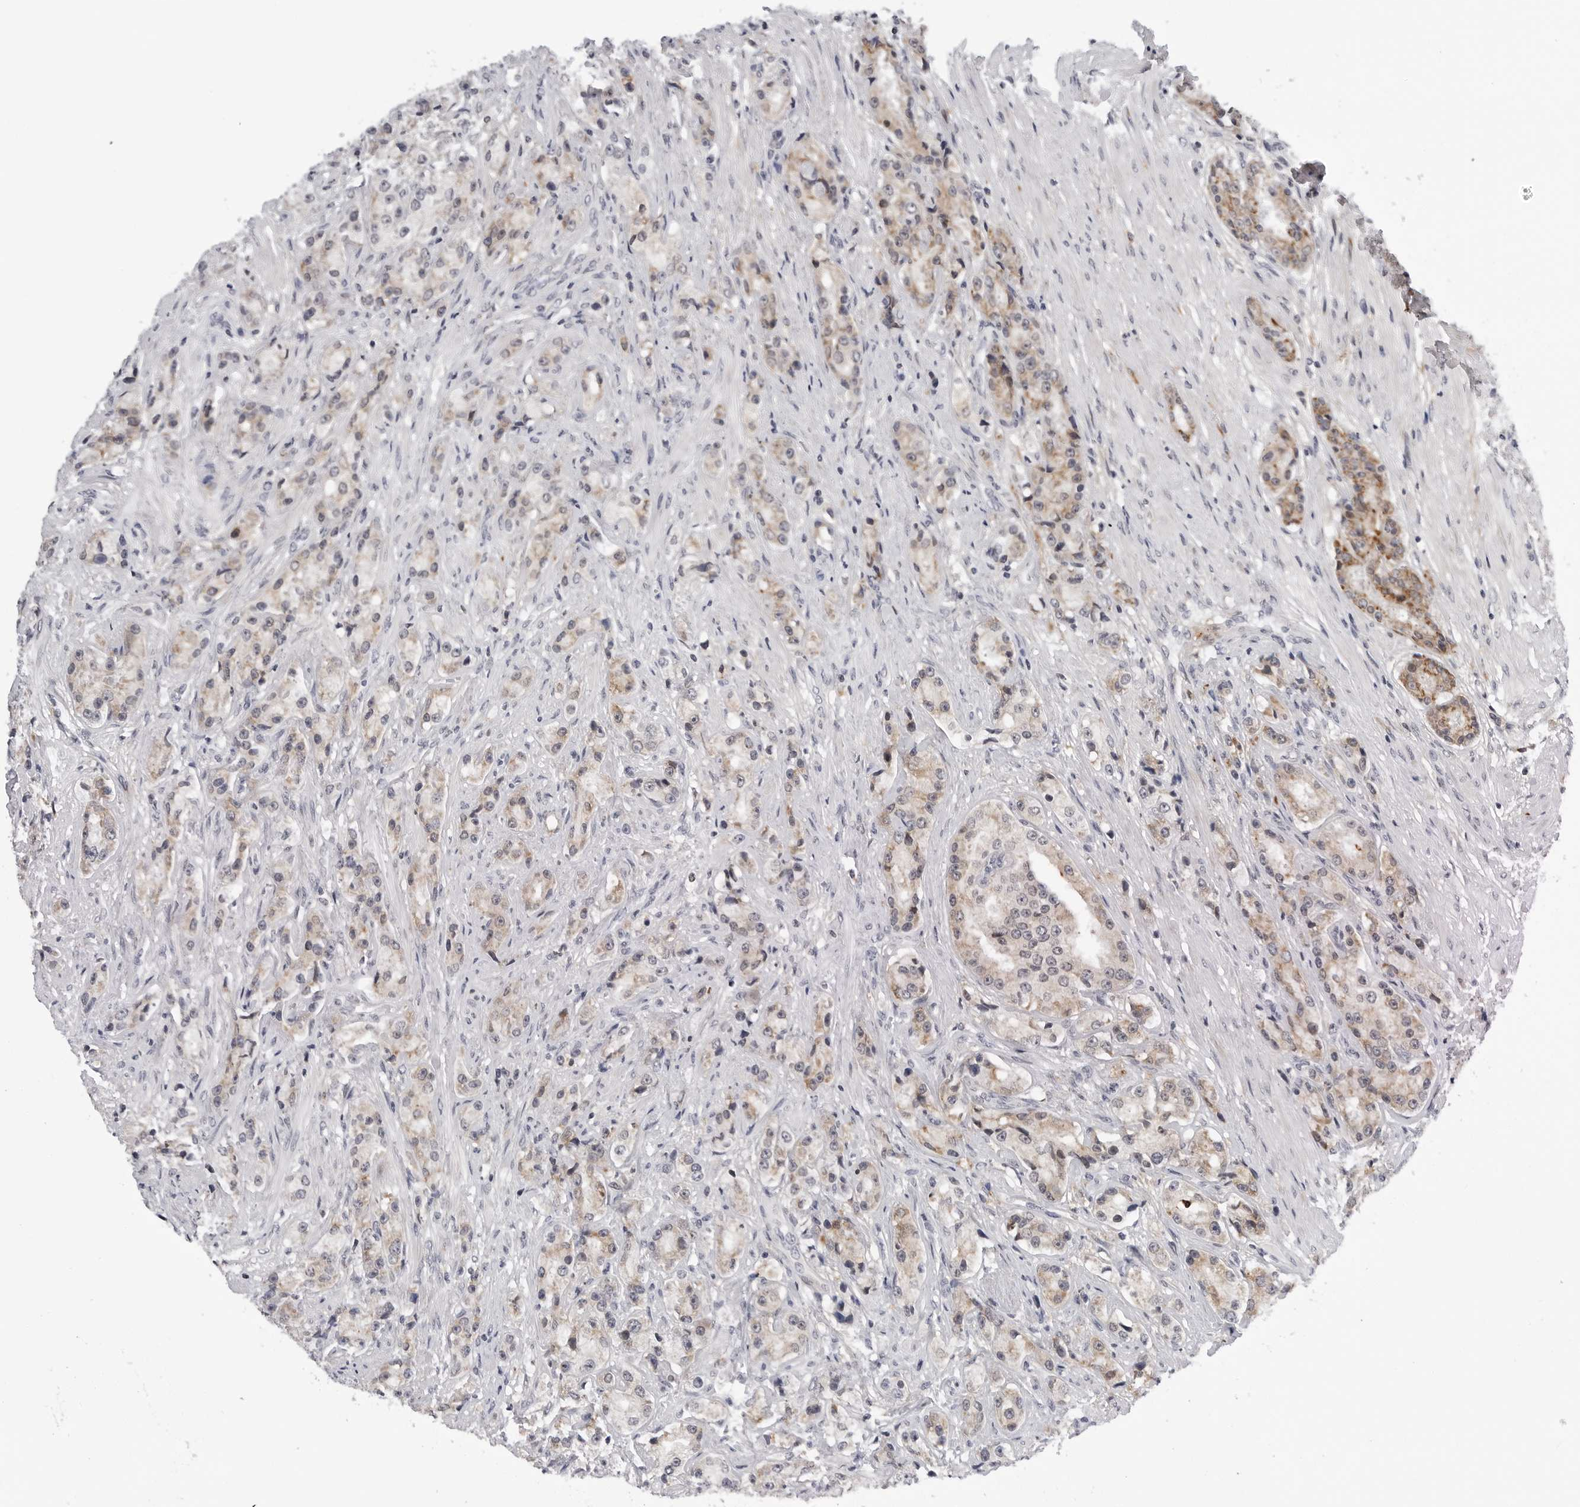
{"staining": {"intensity": "moderate", "quantity": "25%-75%", "location": "cytoplasmic/membranous"}, "tissue": "prostate cancer", "cell_type": "Tumor cells", "image_type": "cancer", "snomed": [{"axis": "morphology", "description": "Adenocarcinoma, High grade"}, {"axis": "topography", "description": "Prostate"}], "caption": "High-magnification brightfield microscopy of prostate cancer stained with DAB (3,3'-diaminobenzidine) (brown) and counterstained with hematoxylin (blue). tumor cells exhibit moderate cytoplasmic/membranous staining is appreciated in approximately25%-75% of cells.", "gene": "CDK20", "patient": {"sex": "male", "age": 60}}